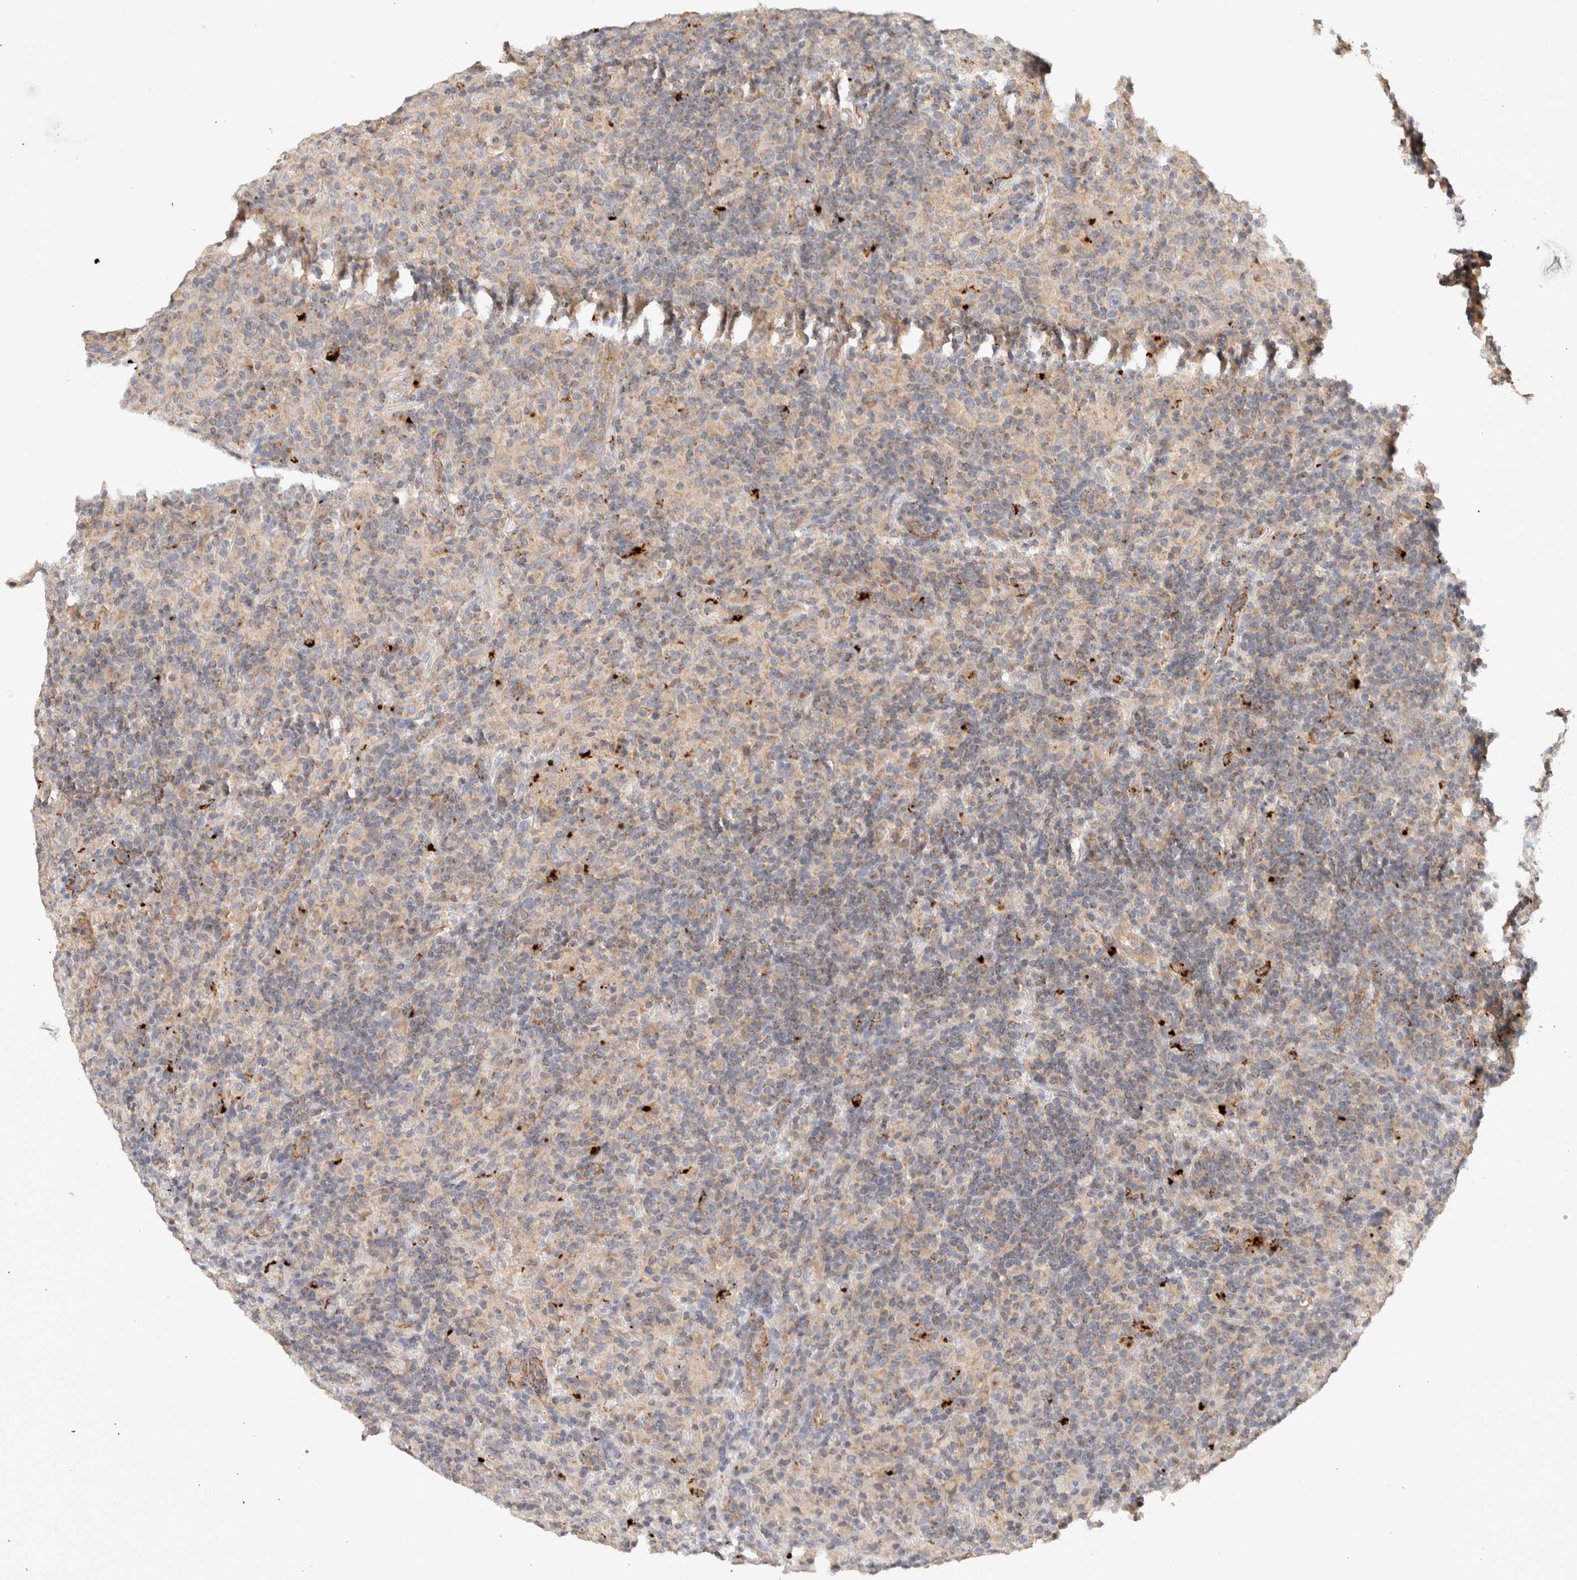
{"staining": {"intensity": "weak", "quantity": "<25%", "location": "cytoplasmic/membranous"}, "tissue": "lymphoma", "cell_type": "Tumor cells", "image_type": "cancer", "snomed": [{"axis": "morphology", "description": "Hodgkin's disease, NOS"}, {"axis": "topography", "description": "Lymph node"}], "caption": "A micrograph of lymphoma stained for a protein exhibits no brown staining in tumor cells.", "gene": "B3GNTL1", "patient": {"sex": "male", "age": 70}}